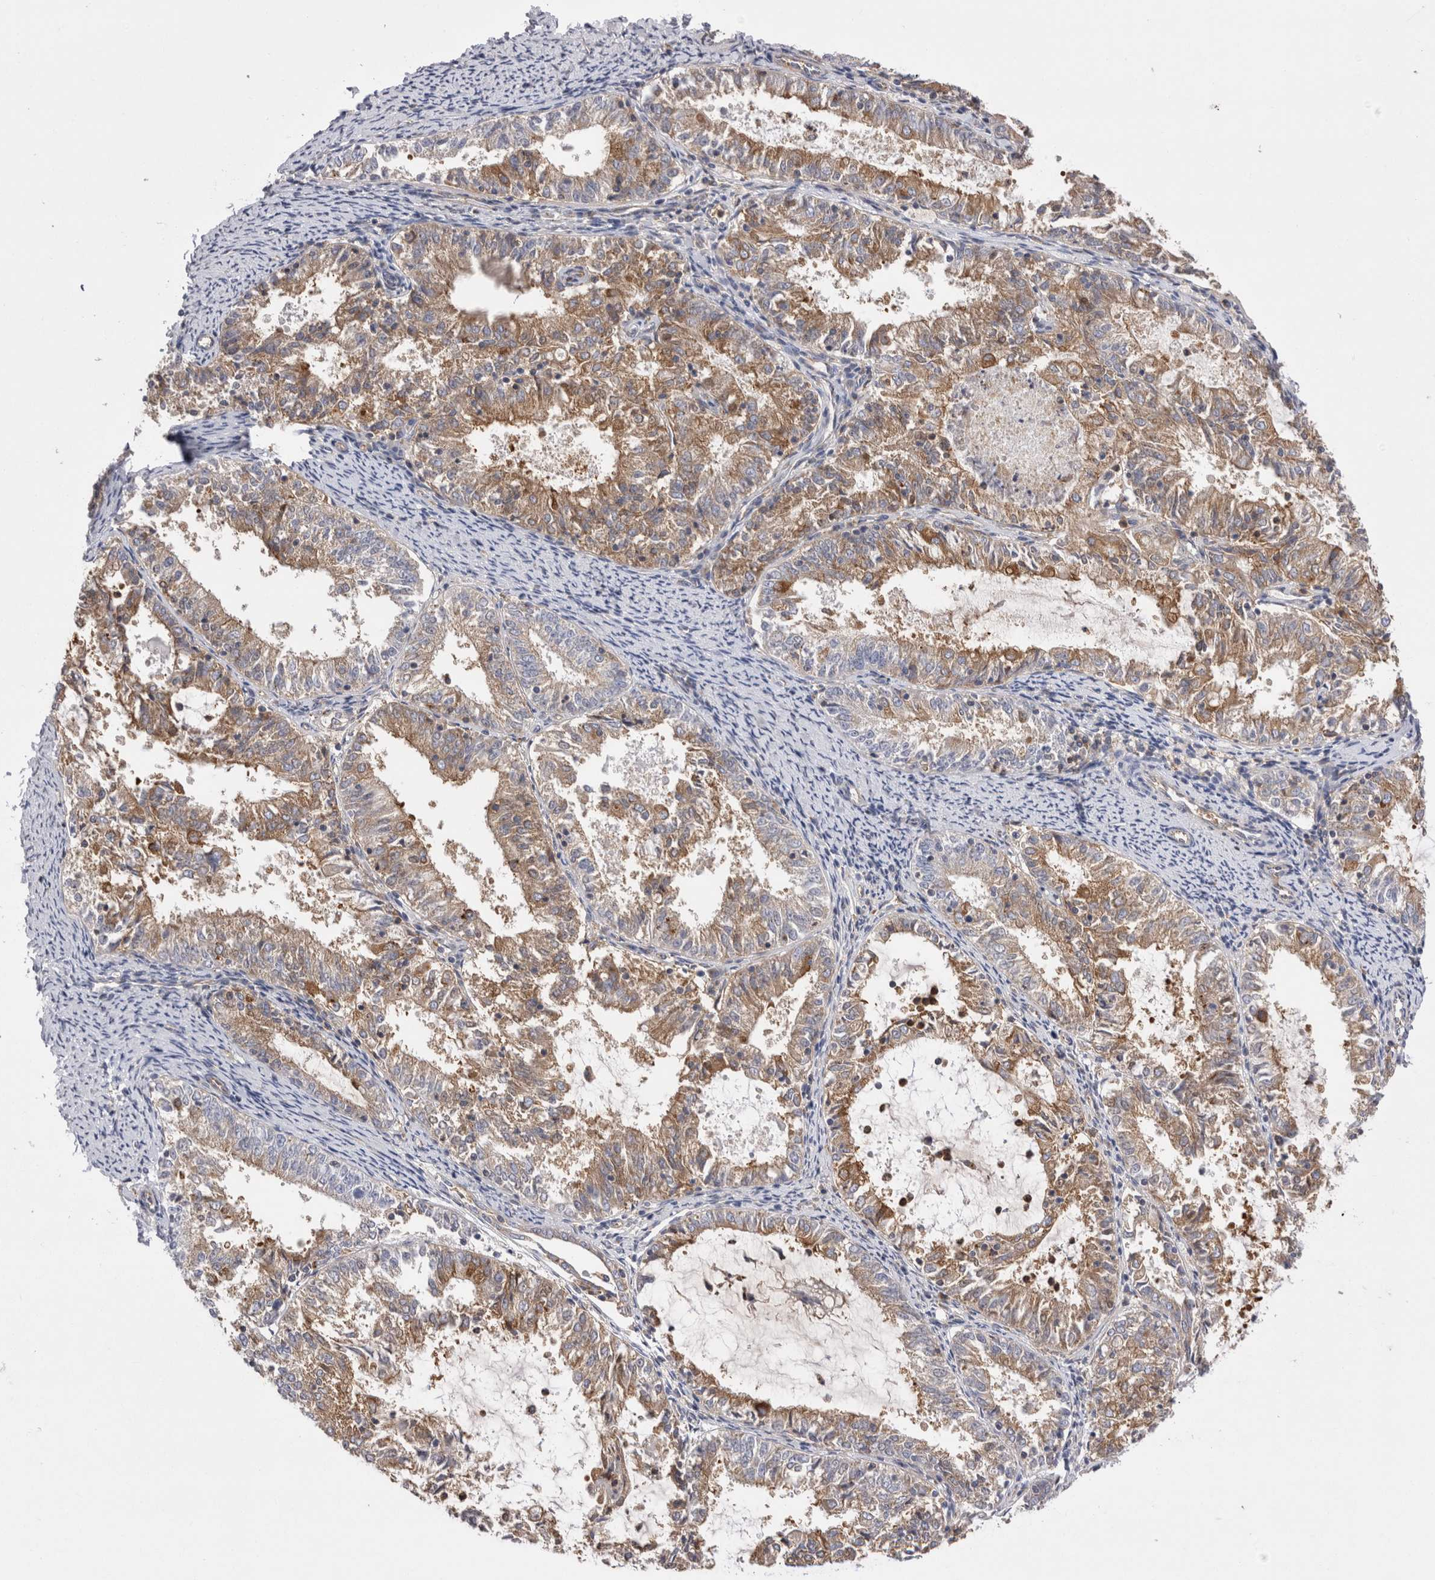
{"staining": {"intensity": "moderate", "quantity": ">75%", "location": "cytoplasmic/membranous"}, "tissue": "endometrial cancer", "cell_type": "Tumor cells", "image_type": "cancer", "snomed": [{"axis": "morphology", "description": "Adenocarcinoma, NOS"}, {"axis": "topography", "description": "Endometrium"}], "caption": "A photomicrograph of endometrial cancer stained for a protein shows moderate cytoplasmic/membranous brown staining in tumor cells.", "gene": "RAB11FIP1", "patient": {"sex": "female", "age": 57}}